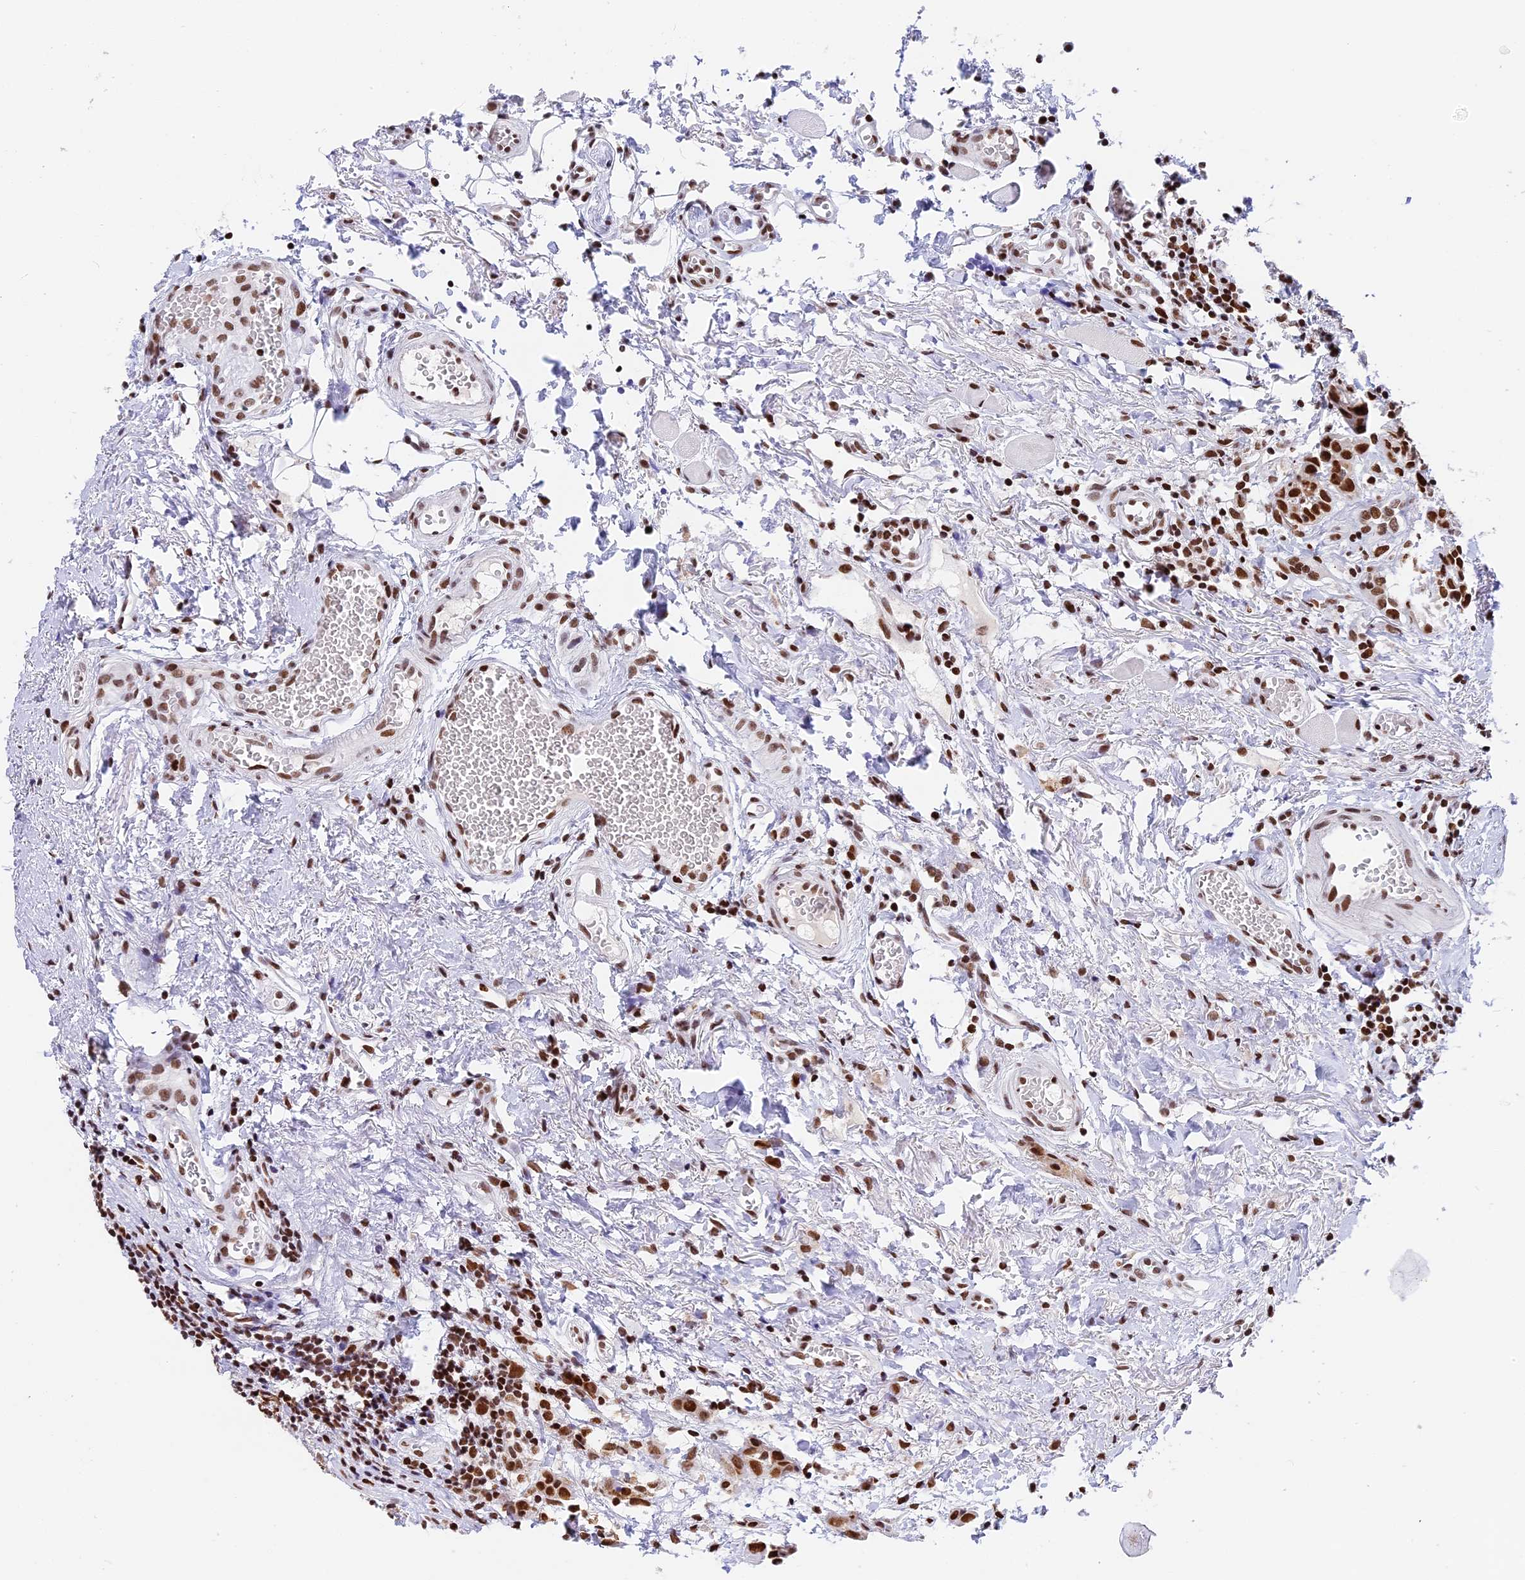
{"staining": {"intensity": "strong", "quantity": ">75%", "location": "nuclear"}, "tissue": "head and neck cancer", "cell_type": "Tumor cells", "image_type": "cancer", "snomed": [{"axis": "morphology", "description": "Squamous cell carcinoma, NOS"}, {"axis": "topography", "description": "Oral tissue"}, {"axis": "topography", "description": "Head-Neck"}], "caption": "Brown immunohistochemical staining in human head and neck cancer shows strong nuclear positivity in about >75% of tumor cells. (DAB (3,3'-diaminobenzidine) = brown stain, brightfield microscopy at high magnification).", "gene": "SBNO1", "patient": {"sex": "female", "age": 50}}